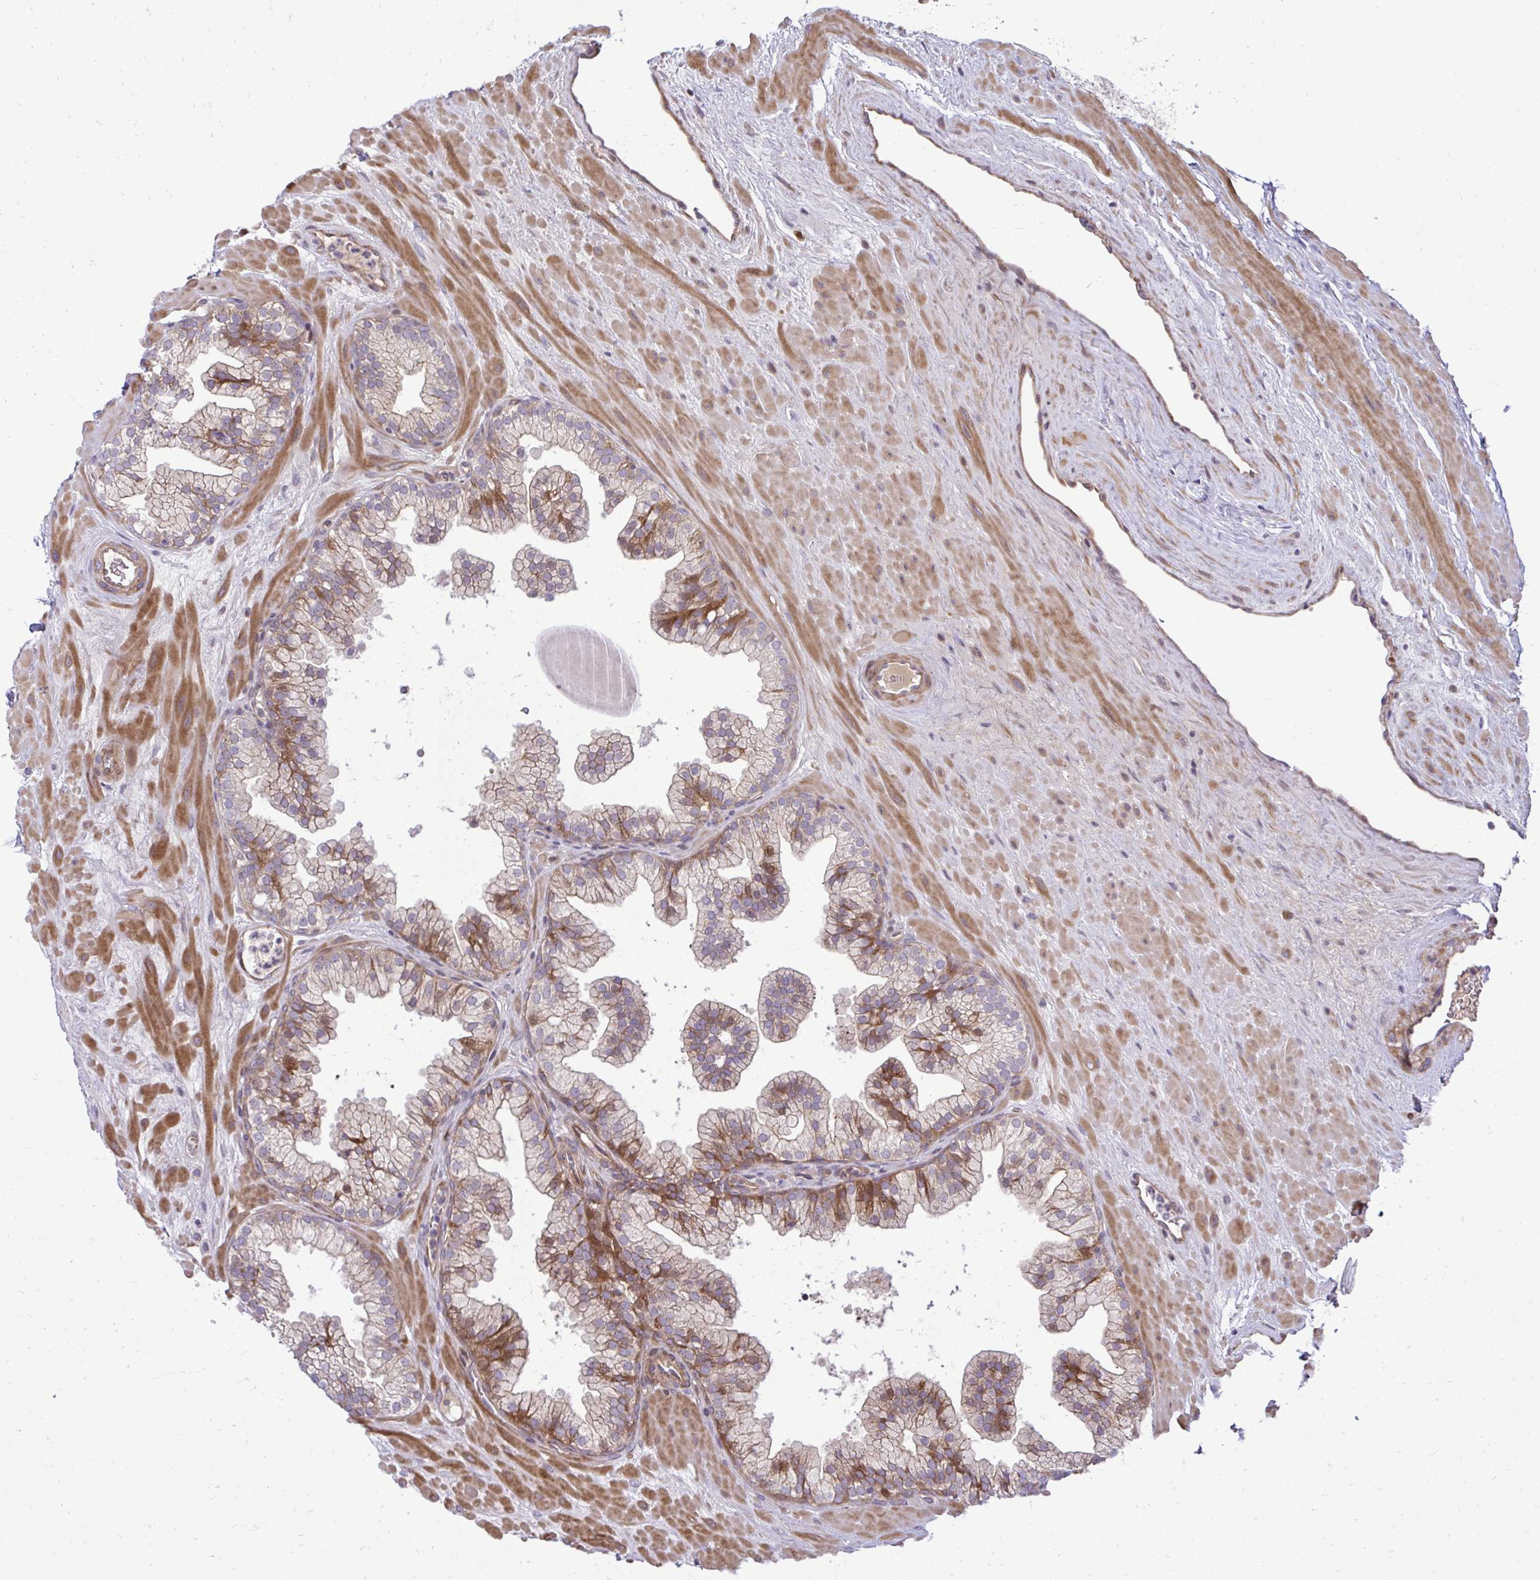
{"staining": {"intensity": "strong", "quantity": "<25%", "location": "cytoplasmic/membranous"}, "tissue": "prostate", "cell_type": "Glandular cells", "image_type": "normal", "snomed": [{"axis": "morphology", "description": "Normal tissue, NOS"}, {"axis": "topography", "description": "Prostate"}, {"axis": "topography", "description": "Peripheral nerve tissue"}], "caption": "A brown stain highlights strong cytoplasmic/membranous staining of a protein in glandular cells of normal prostate. (IHC, brightfield microscopy, high magnification).", "gene": "ZSCAN9", "patient": {"sex": "male", "age": 61}}